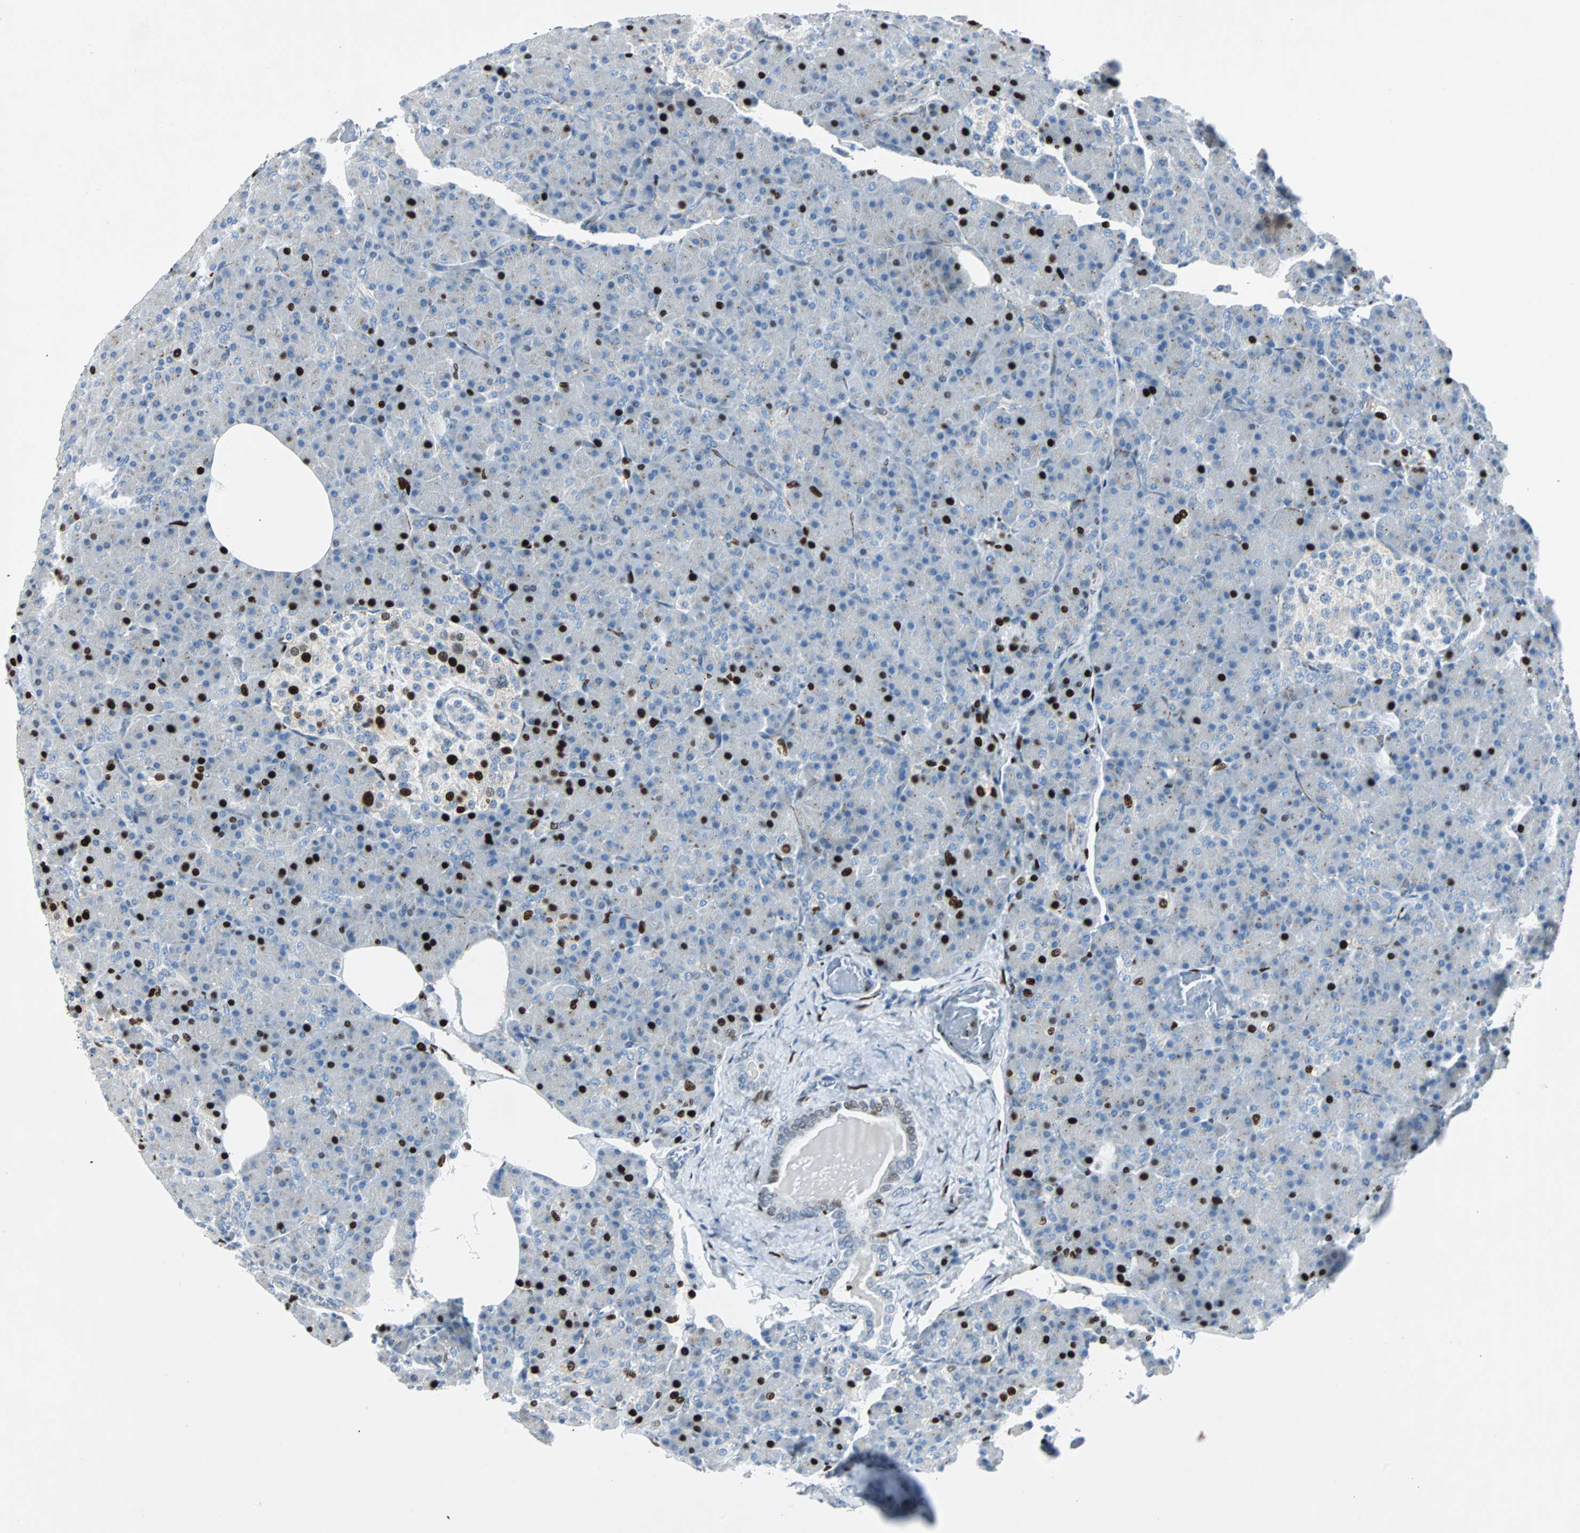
{"staining": {"intensity": "strong", "quantity": "<25%", "location": "nuclear"}, "tissue": "pancreas", "cell_type": "Exocrine glandular cells", "image_type": "normal", "snomed": [{"axis": "morphology", "description": "Normal tissue, NOS"}, {"axis": "topography", "description": "Pancreas"}], "caption": "Immunohistochemistry (IHC) of benign pancreas displays medium levels of strong nuclear staining in approximately <25% of exocrine glandular cells. The protein of interest is stained brown, and the nuclei are stained in blue (DAB IHC with brightfield microscopy, high magnification).", "gene": "BBC3", "patient": {"sex": "female", "age": 43}}